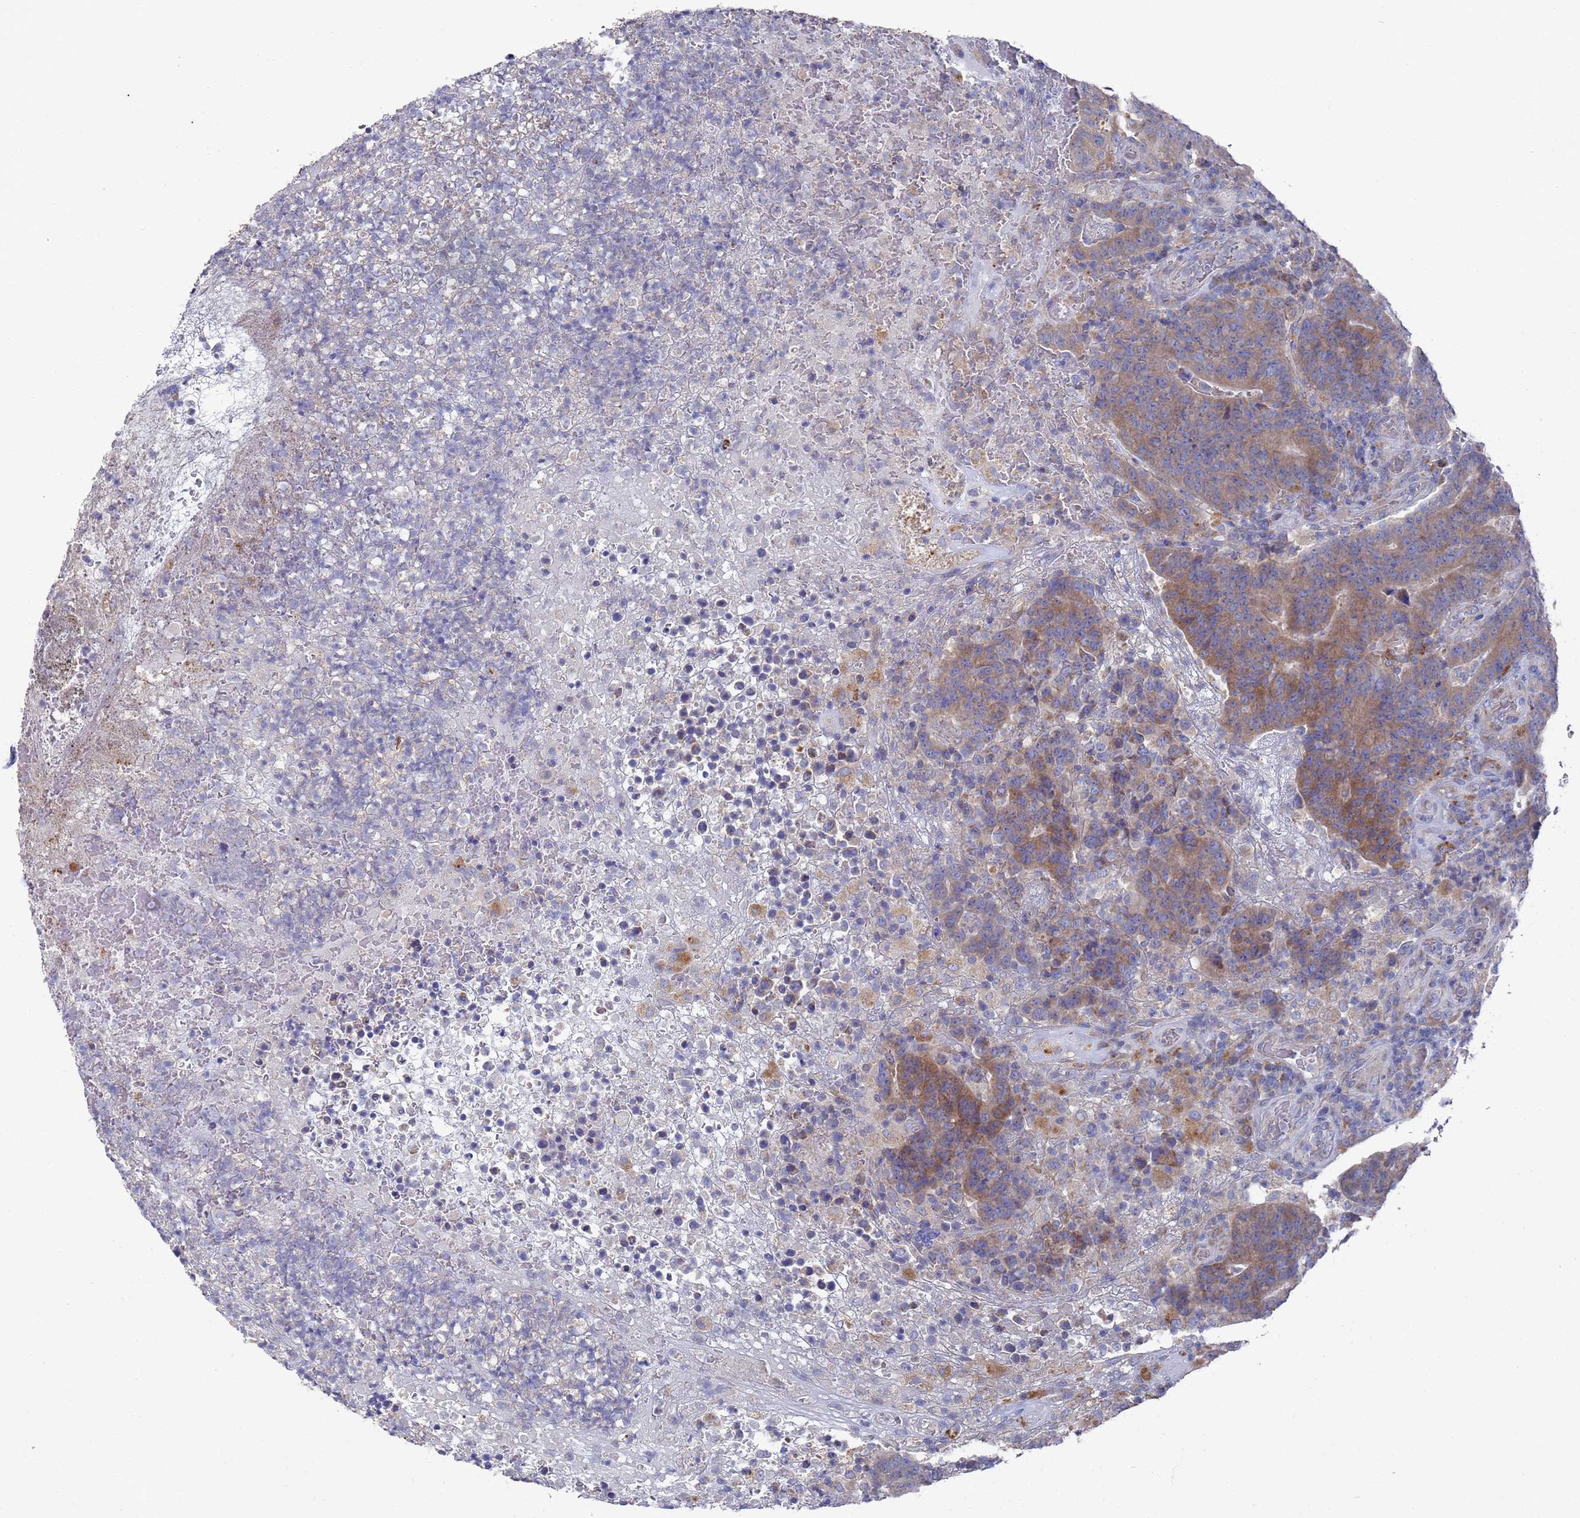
{"staining": {"intensity": "moderate", "quantity": ">75%", "location": "cytoplasmic/membranous"}, "tissue": "colorectal cancer", "cell_type": "Tumor cells", "image_type": "cancer", "snomed": [{"axis": "morphology", "description": "Normal tissue, NOS"}, {"axis": "morphology", "description": "Adenocarcinoma, NOS"}, {"axis": "topography", "description": "Colon"}], "caption": "A histopathology image showing moderate cytoplasmic/membranous expression in about >75% of tumor cells in colorectal cancer, as visualized by brown immunohistochemical staining.", "gene": "NPEPPS", "patient": {"sex": "female", "age": 75}}